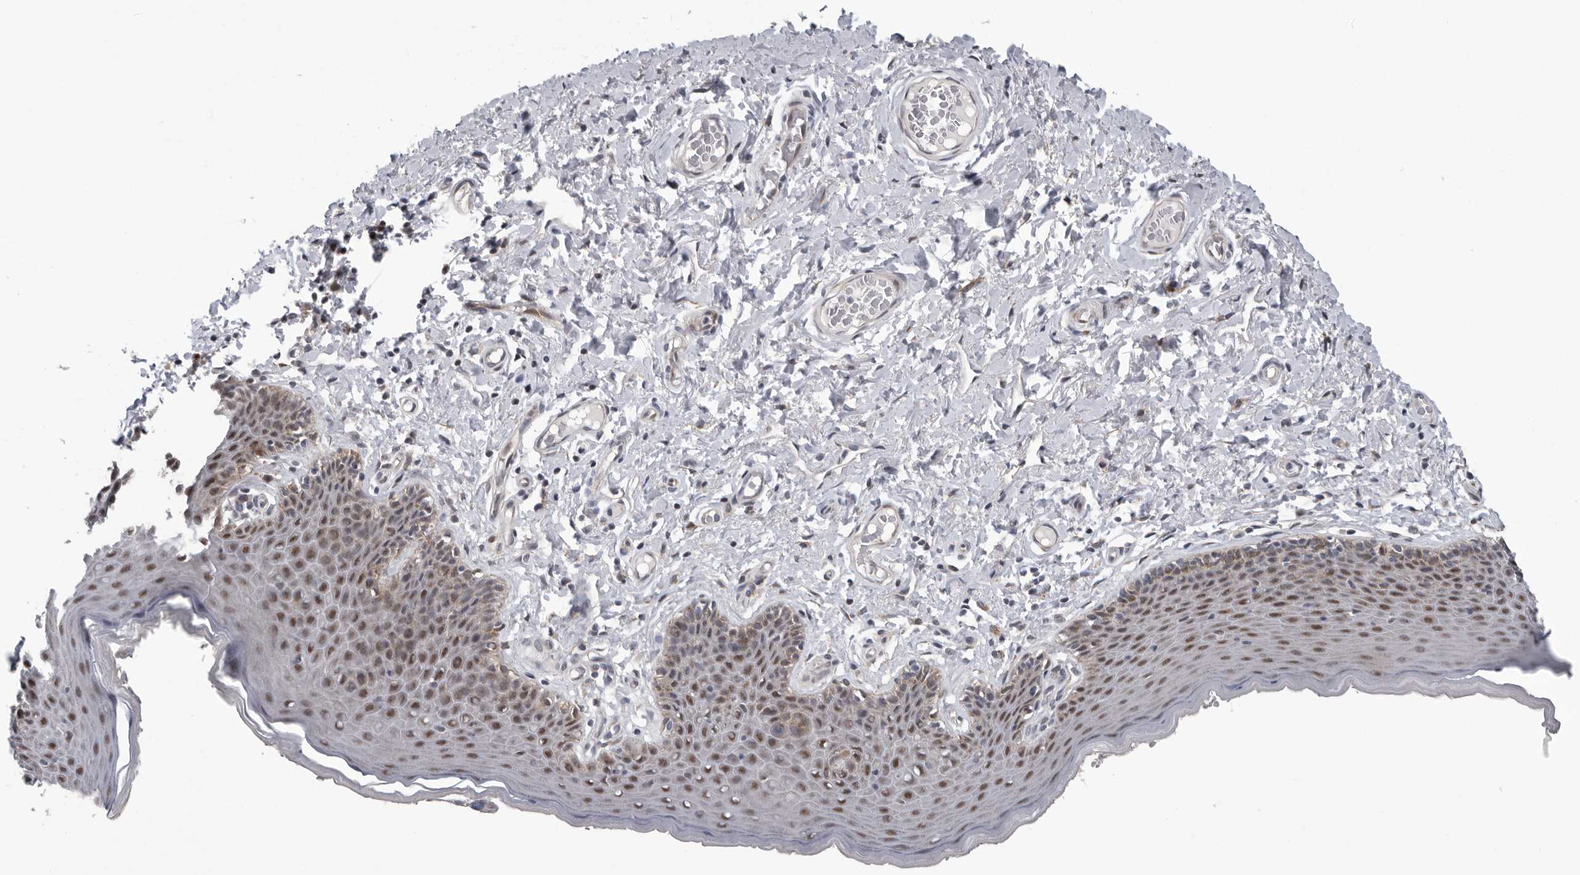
{"staining": {"intensity": "weak", "quantity": "25%-75%", "location": "cytoplasmic/membranous,nuclear"}, "tissue": "skin", "cell_type": "Epidermal cells", "image_type": "normal", "snomed": [{"axis": "morphology", "description": "Normal tissue, NOS"}, {"axis": "topography", "description": "Vulva"}], "caption": "Weak cytoplasmic/membranous,nuclear positivity is appreciated in about 25%-75% of epidermal cells in unremarkable skin.", "gene": "RALGPS2", "patient": {"sex": "female", "age": 66}}